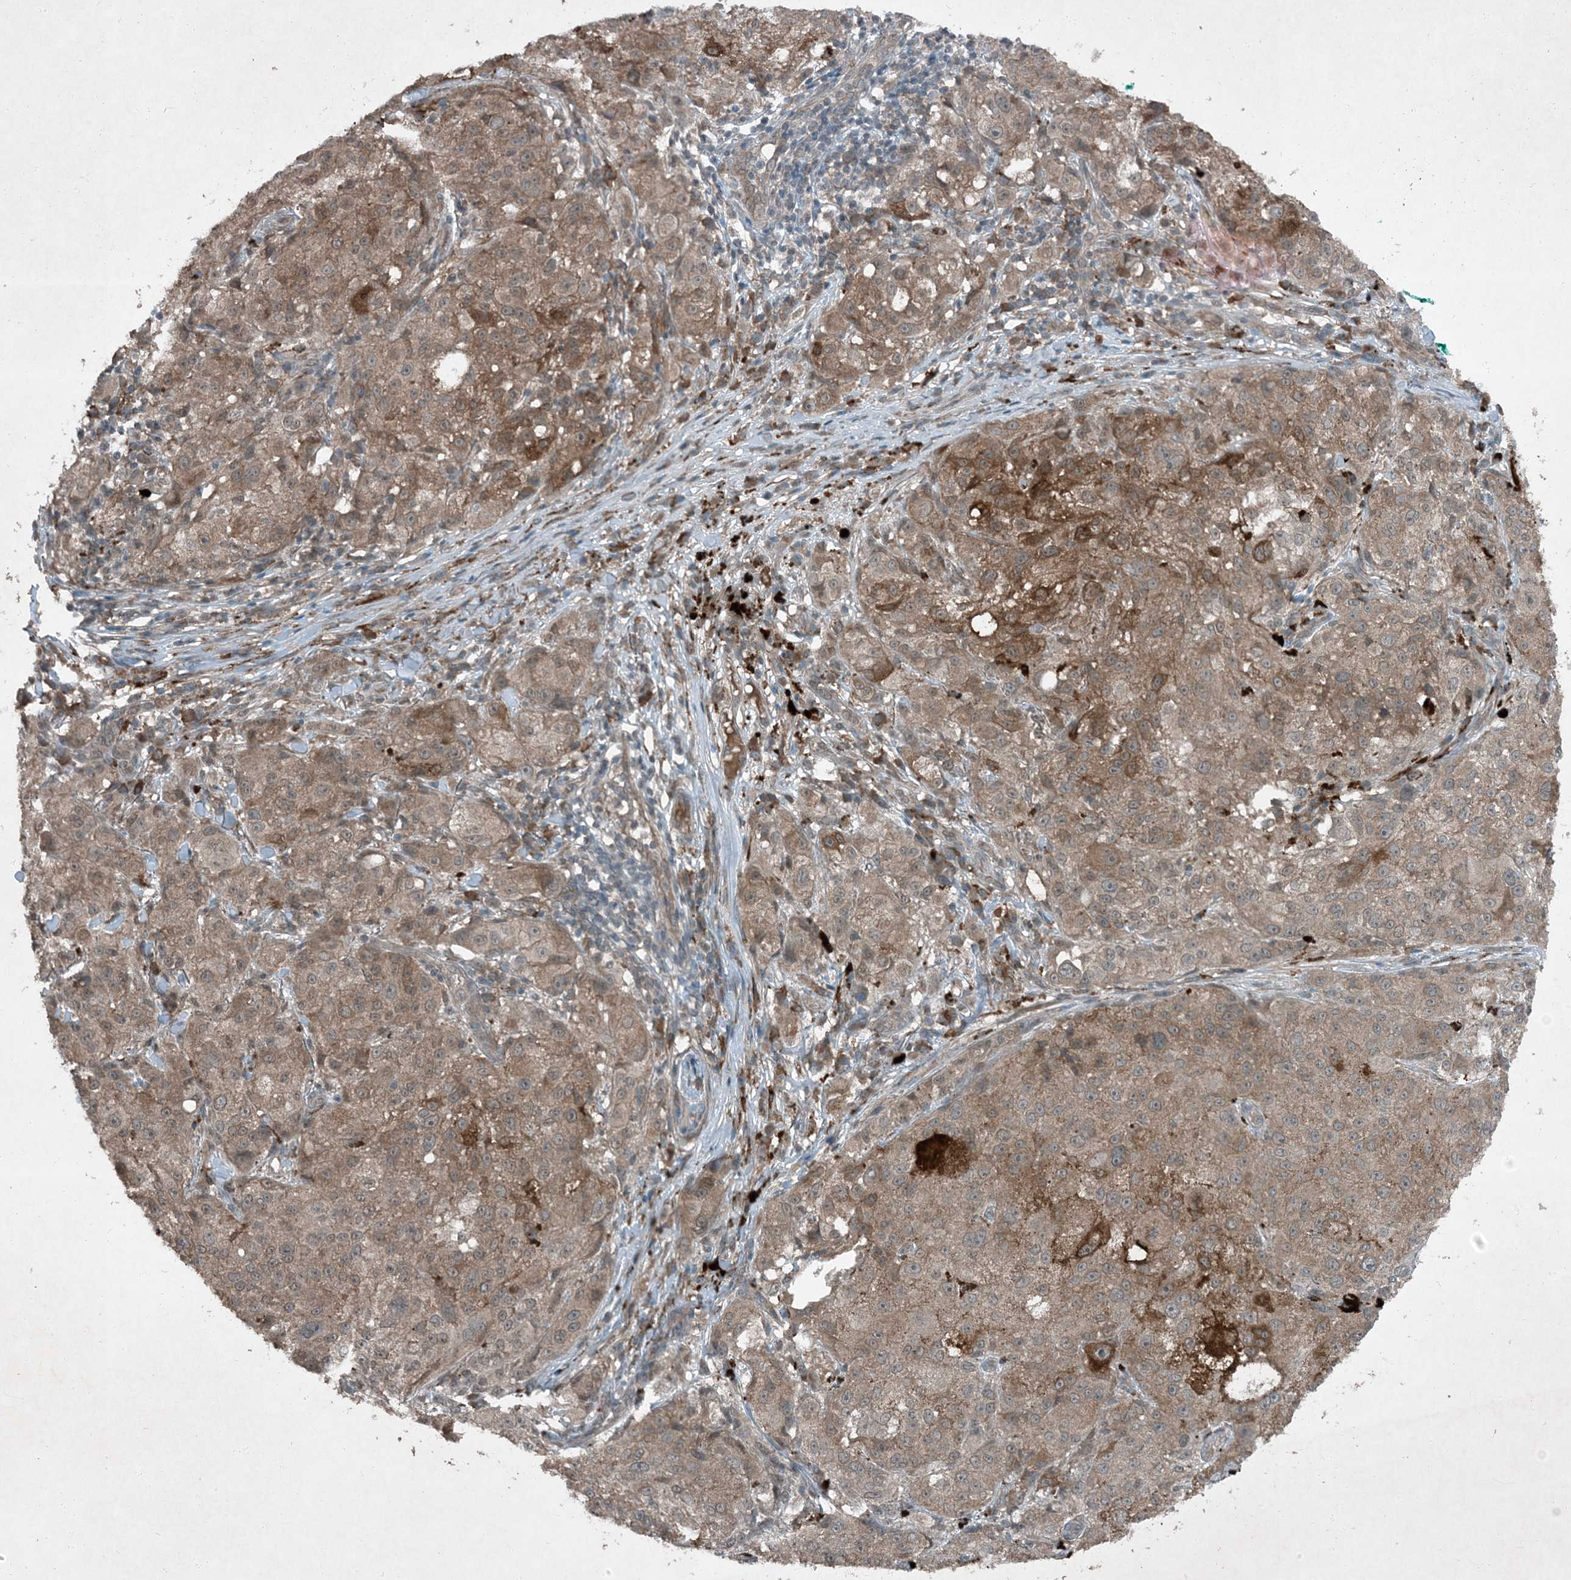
{"staining": {"intensity": "moderate", "quantity": ">75%", "location": "cytoplasmic/membranous"}, "tissue": "melanoma", "cell_type": "Tumor cells", "image_type": "cancer", "snomed": [{"axis": "morphology", "description": "Necrosis, NOS"}, {"axis": "morphology", "description": "Malignant melanoma, NOS"}, {"axis": "topography", "description": "Skin"}], "caption": "High-power microscopy captured an IHC photomicrograph of malignant melanoma, revealing moderate cytoplasmic/membranous staining in about >75% of tumor cells.", "gene": "MDN1", "patient": {"sex": "female", "age": 87}}